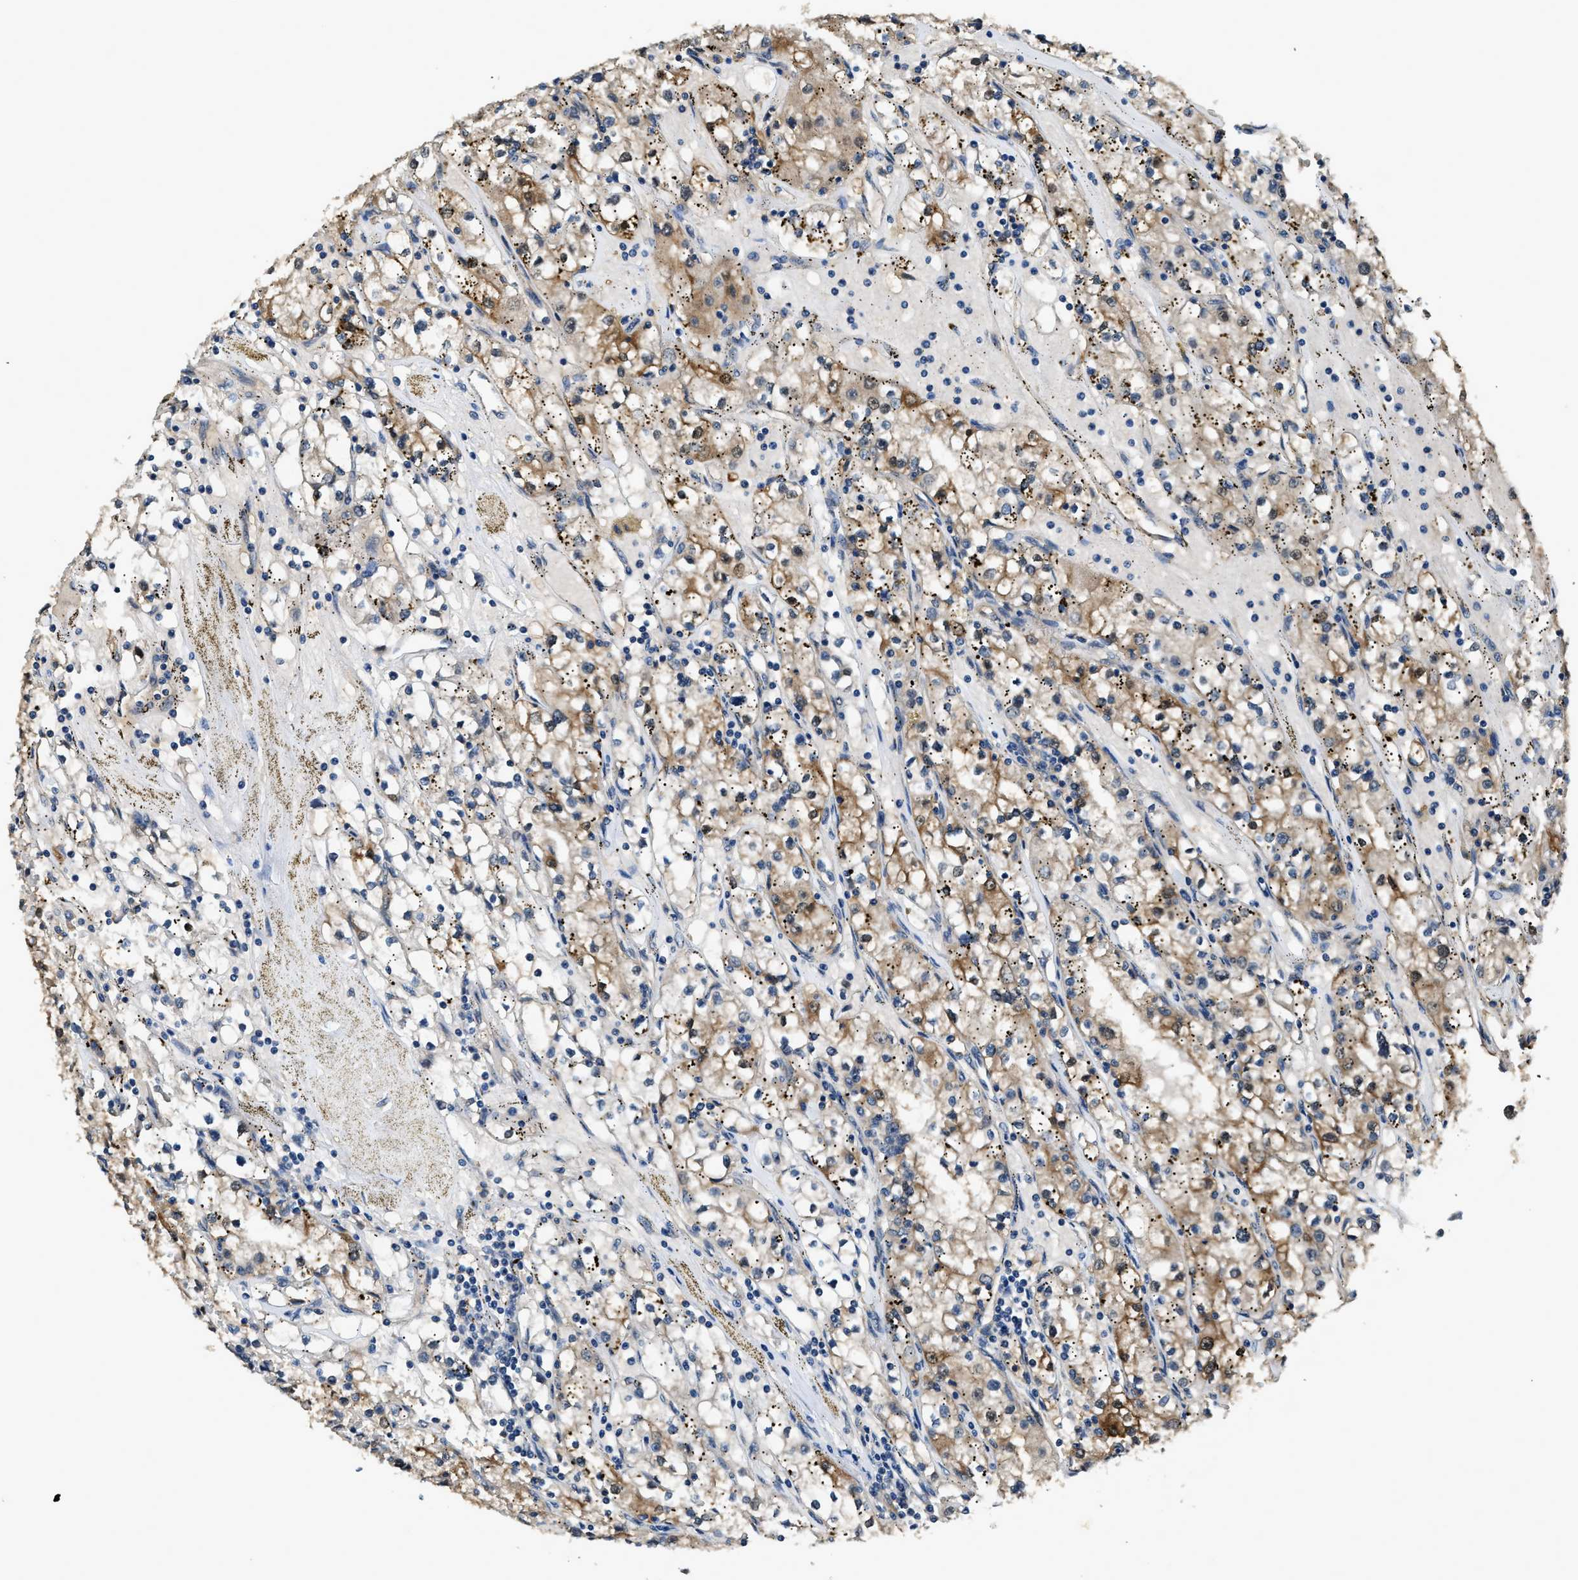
{"staining": {"intensity": "moderate", "quantity": ">75%", "location": "cytoplasmic/membranous"}, "tissue": "renal cancer", "cell_type": "Tumor cells", "image_type": "cancer", "snomed": [{"axis": "morphology", "description": "Adenocarcinoma, NOS"}, {"axis": "topography", "description": "Kidney"}], "caption": "Adenocarcinoma (renal) stained with a brown dye shows moderate cytoplasmic/membranous positive positivity in approximately >75% of tumor cells.", "gene": "TP53I3", "patient": {"sex": "male", "age": 56}}